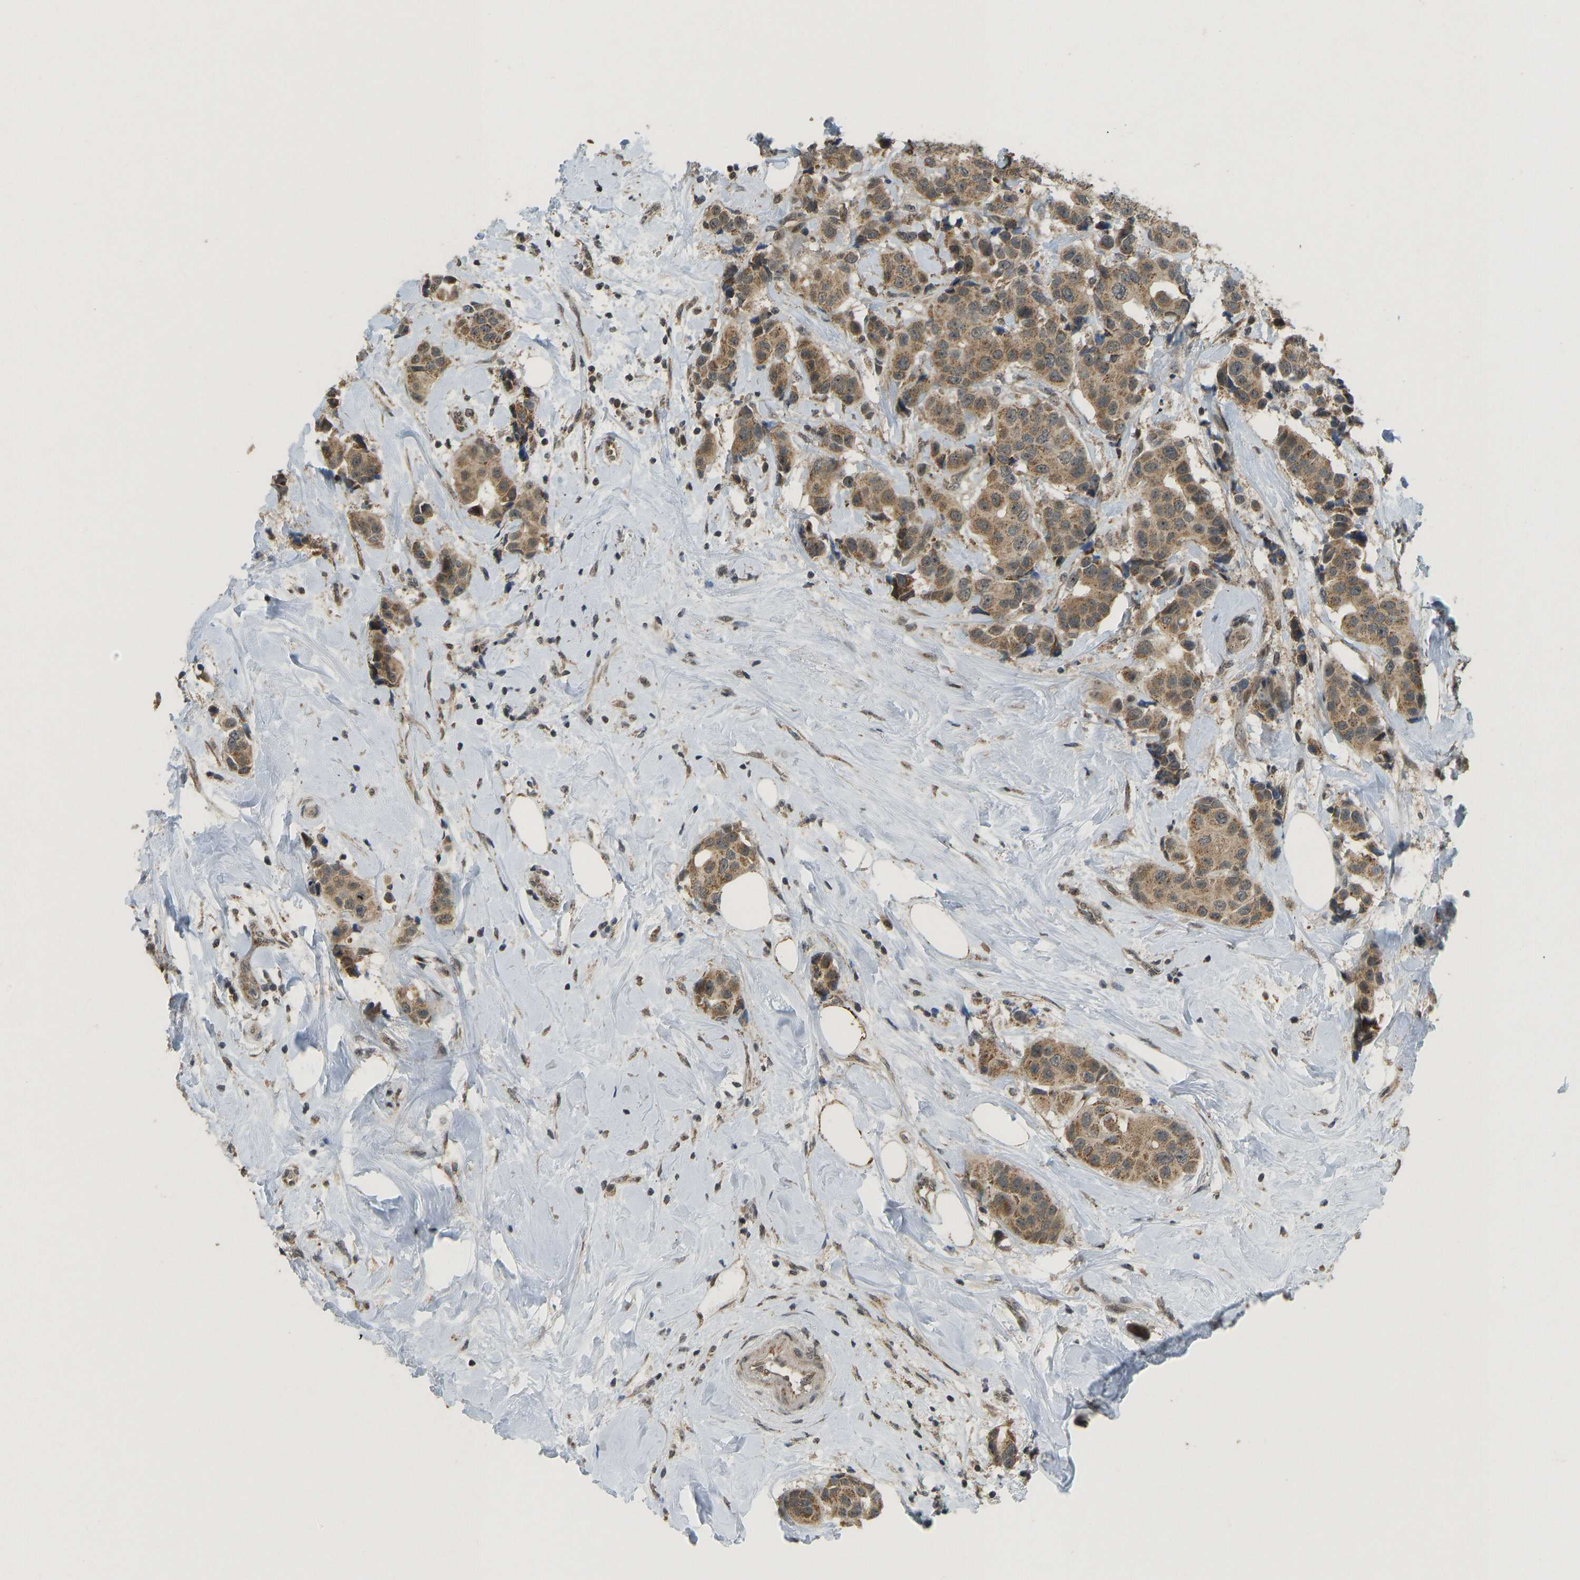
{"staining": {"intensity": "moderate", "quantity": ">75%", "location": "cytoplasmic/membranous"}, "tissue": "breast cancer", "cell_type": "Tumor cells", "image_type": "cancer", "snomed": [{"axis": "morphology", "description": "Normal tissue, NOS"}, {"axis": "morphology", "description": "Duct carcinoma"}, {"axis": "topography", "description": "Breast"}], "caption": "Breast cancer stained for a protein (brown) exhibits moderate cytoplasmic/membranous positive positivity in about >75% of tumor cells.", "gene": "ACADS", "patient": {"sex": "female", "age": 39}}